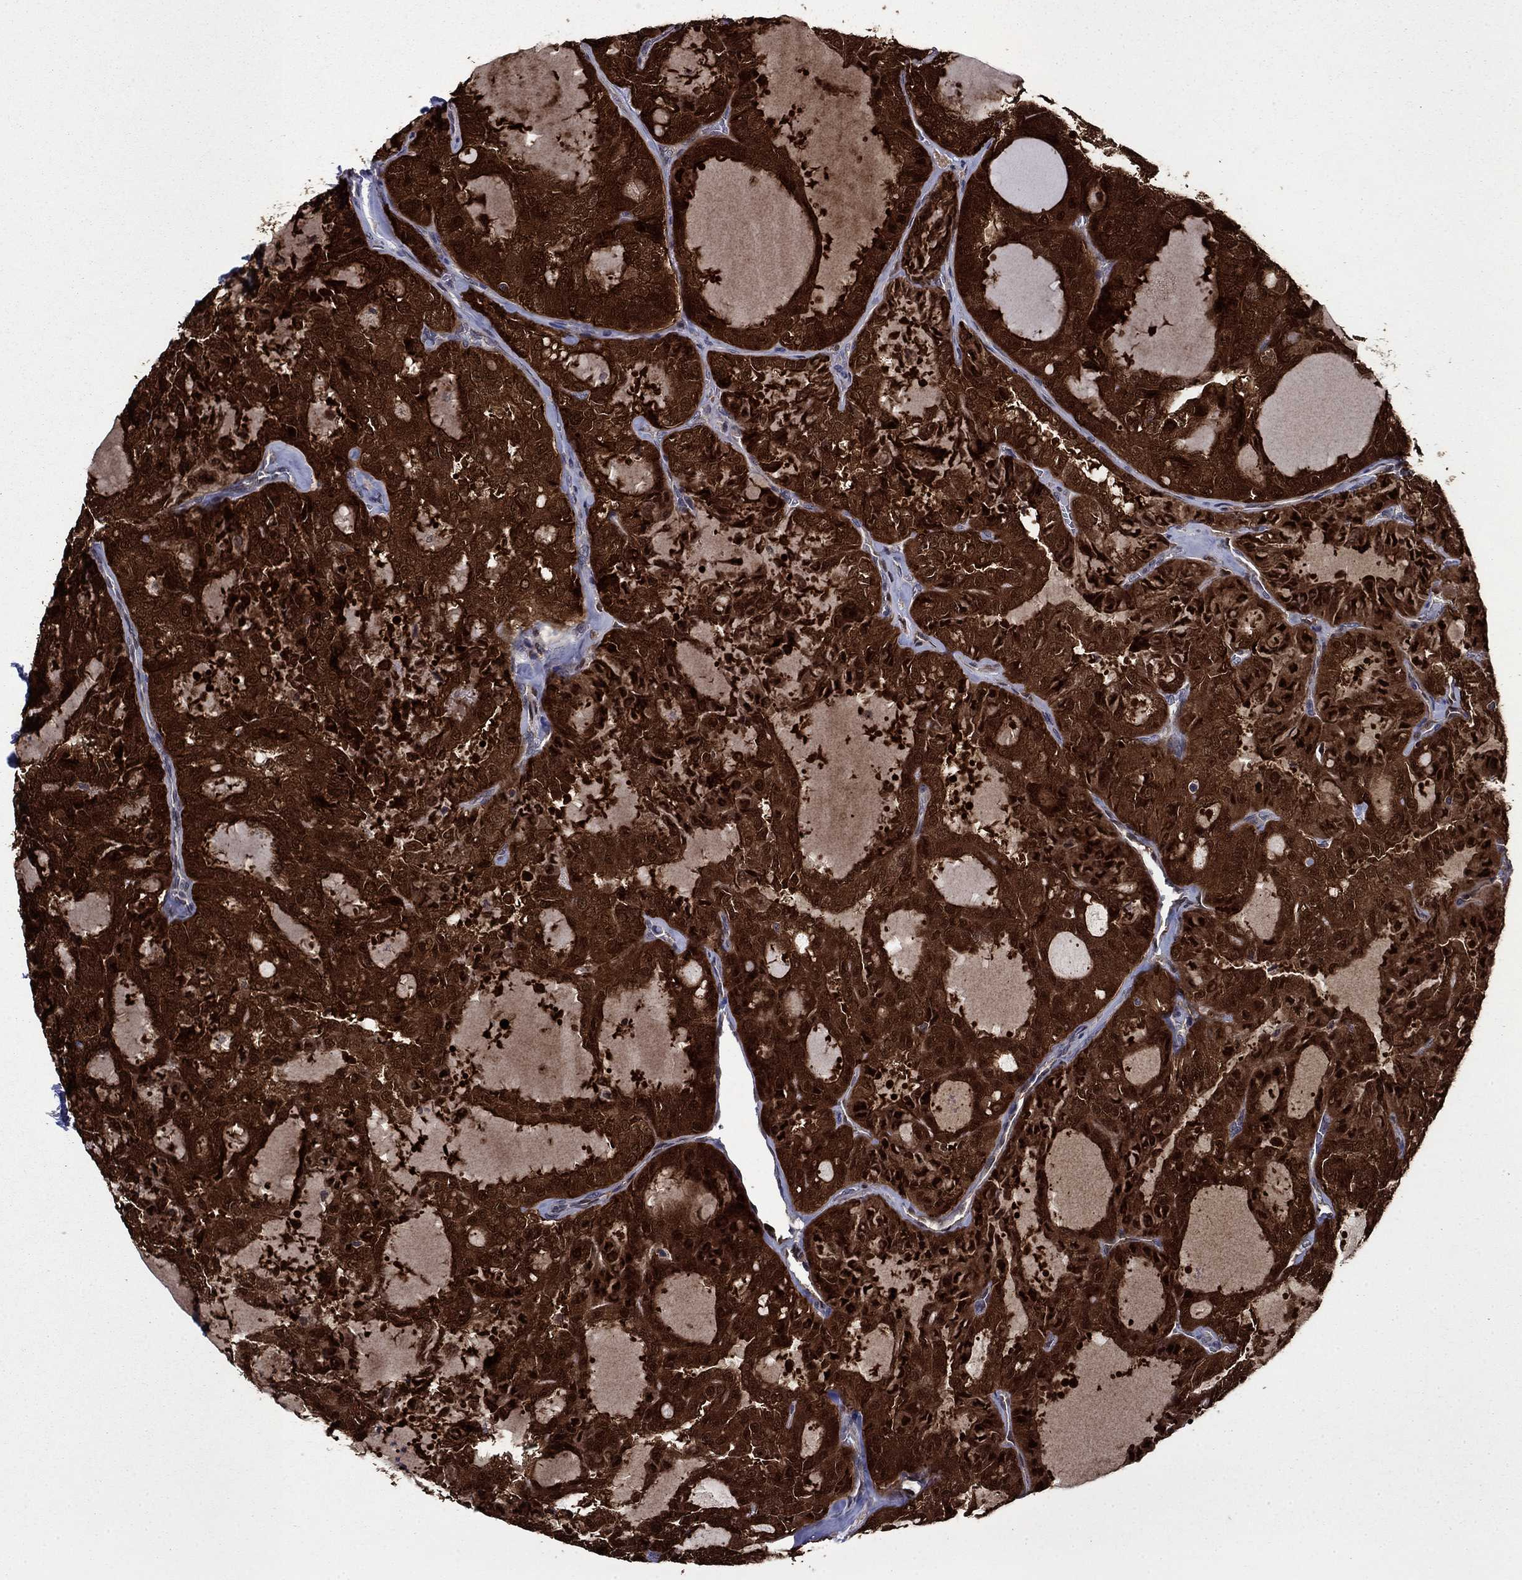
{"staining": {"intensity": "strong", "quantity": ">75%", "location": "cytoplasmic/membranous"}, "tissue": "thyroid cancer", "cell_type": "Tumor cells", "image_type": "cancer", "snomed": [{"axis": "morphology", "description": "Follicular adenoma carcinoma, NOS"}, {"axis": "topography", "description": "Thyroid gland"}], "caption": "A brown stain shows strong cytoplasmic/membranous staining of a protein in human thyroid cancer tumor cells.", "gene": "TPMT", "patient": {"sex": "male", "age": 75}}